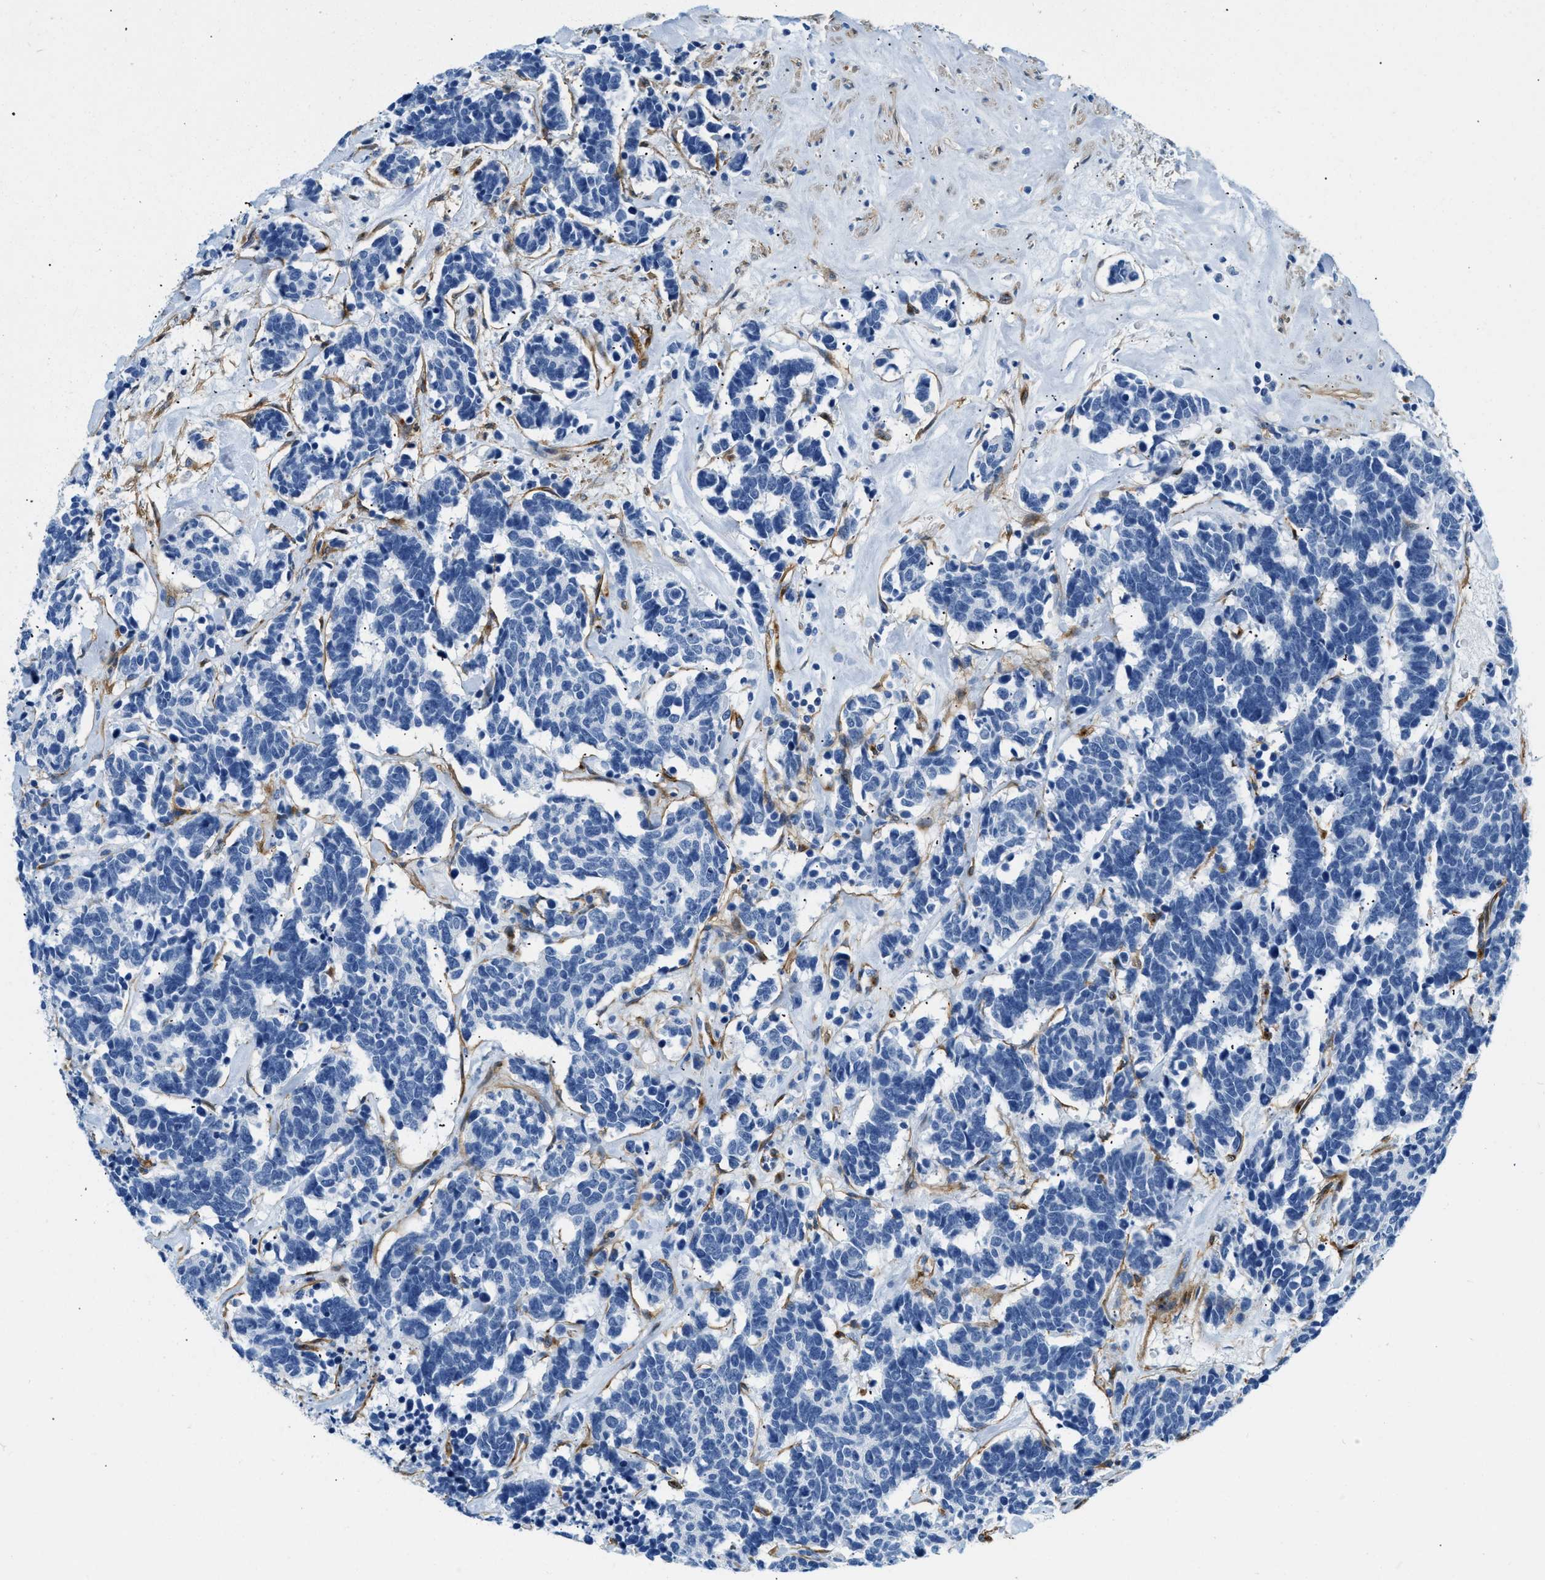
{"staining": {"intensity": "negative", "quantity": "none", "location": "none"}, "tissue": "carcinoid", "cell_type": "Tumor cells", "image_type": "cancer", "snomed": [{"axis": "morphology", "description": "Carcinoma, NOS"}, {"axis": "morphology", "description": "Carcinoid, malignant, NOS"}, {"axis": "topography", "description": "Urinary bladder"}], "caption": "An immunohistochemistry (IHC) histopathology image of malignant carcinoid is shown. There is no staining in tumor cells of malignant carcinoid.", "gene": "PDGFRB", "patient": {"sex": "male", "age": 57}}